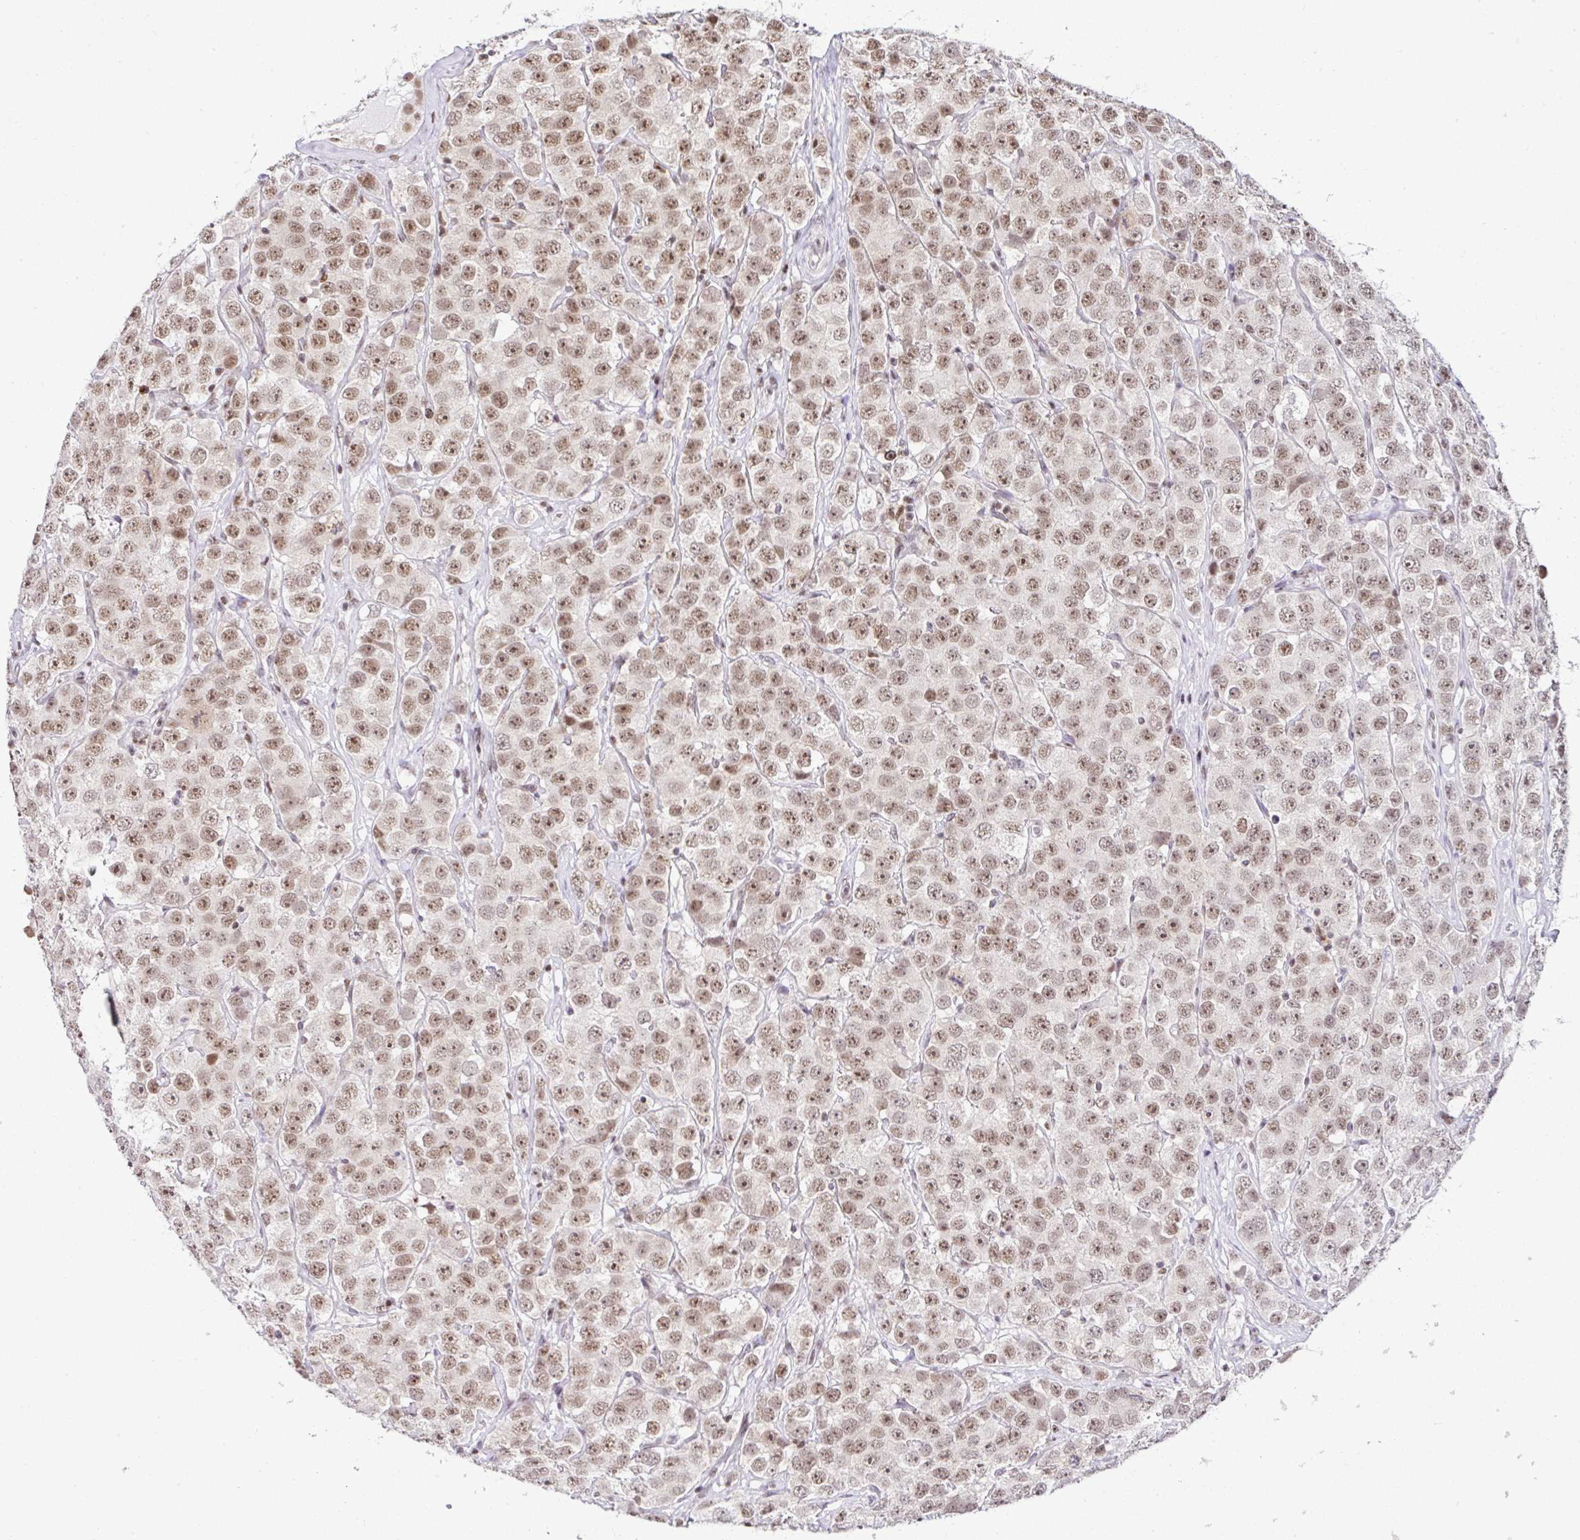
{"staining": {"intensity": "moderate", "quantity": ">75%", "location": "nuclear"}, "tissue": "testis cancer", "cell_type": "Tumor cells", "image_type": "cancer", "snomed": [{"axis": "morphology", "description": "Seminoma, NOS"}, {"axis": "topography", "description": "Testis"}], "caption": "IHC of testis cancer exhibits medium levels of moderate nuclear expression in about >75% of tumor cells.", "gene": "PTPN2", "patient": {"sex": "male", "age": 28}}